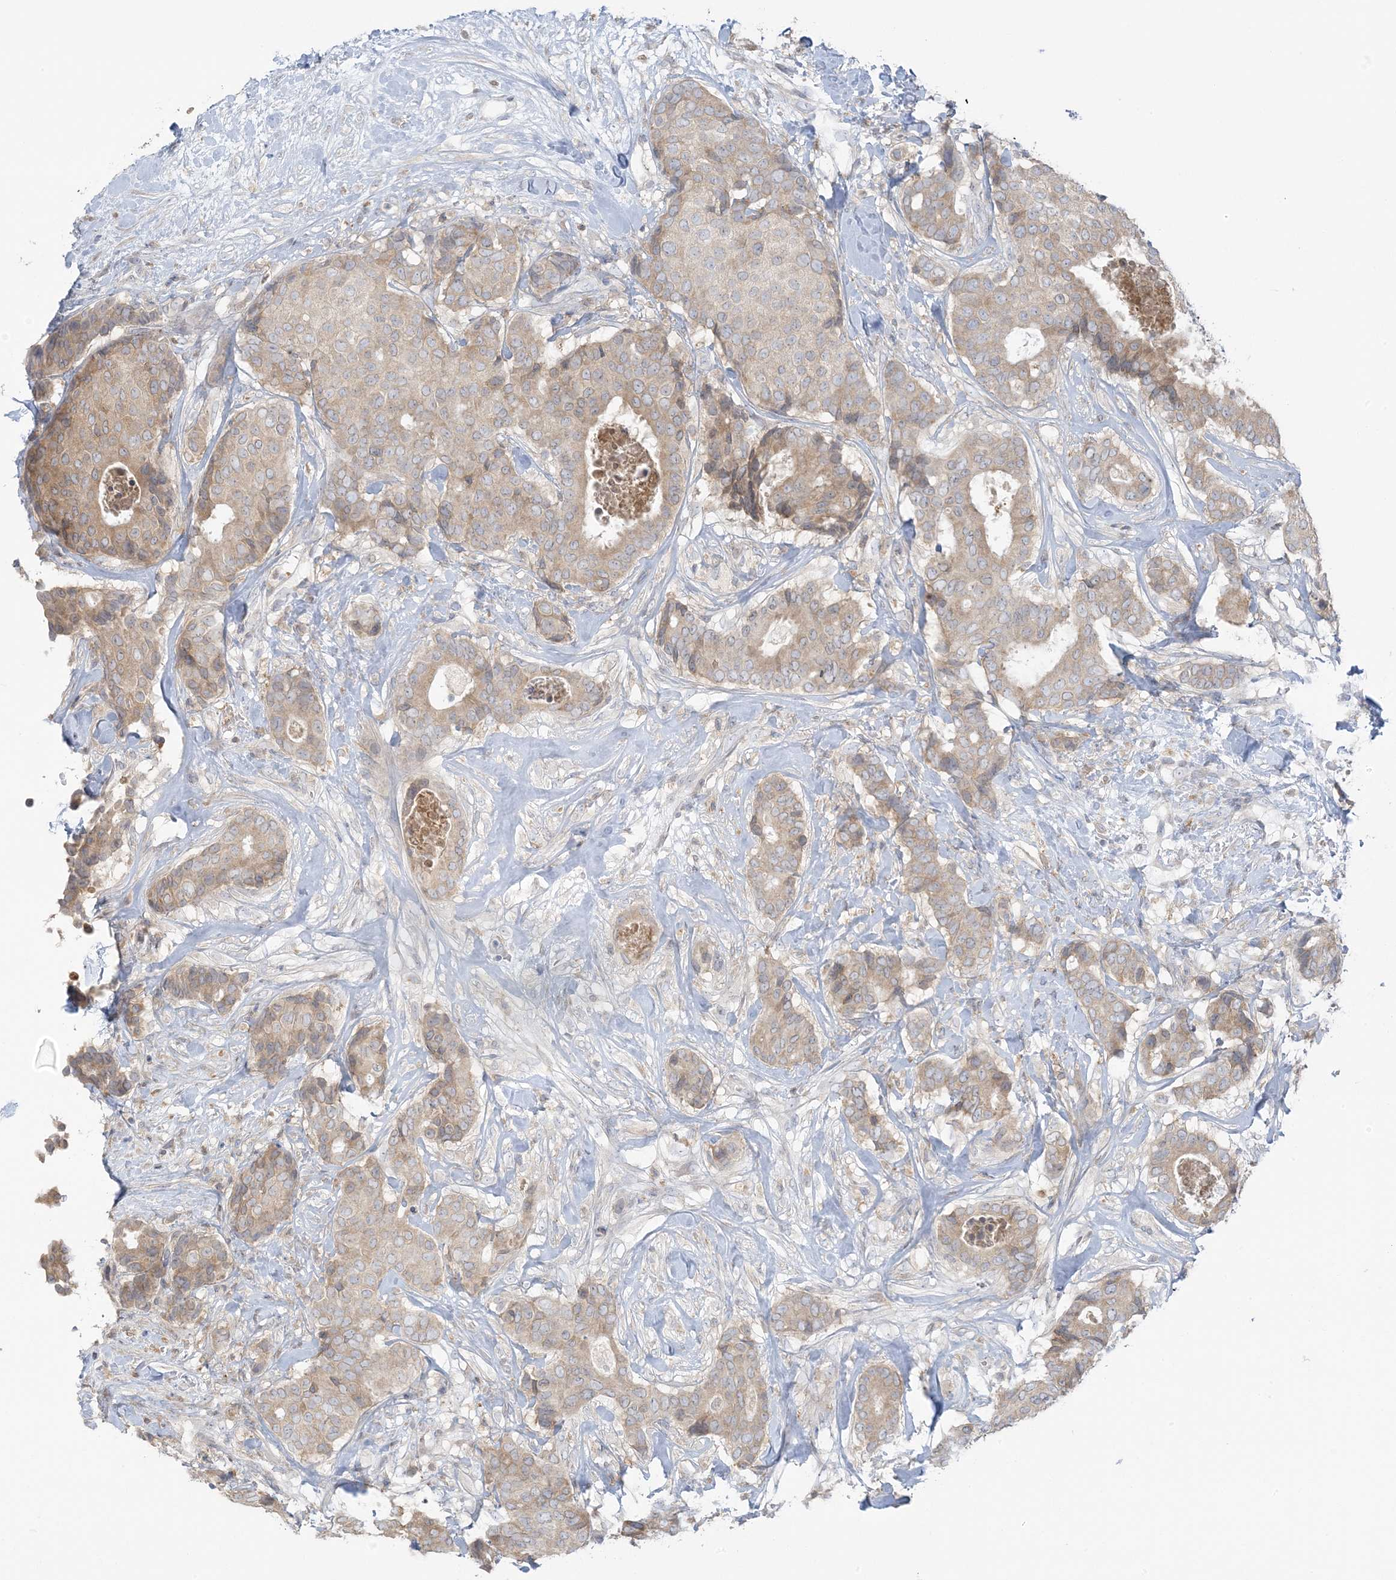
{"staining": {"intensity": "weak", "quantity": ">75%", "location": "cytoplasmic/membranous"}, "tissue": "breast cancer", "cell_type": "Tumor cells", "image_type": "cancer", "snomed": [{"axis": "morphology", "description": "Duct carcinoma"}, {"axis": "topography", "description": "Breast"}], "caption": "A high-resolution photomicrograph shows immunohistochemistry (IHC) staining of breast intraductal carcinoma, which reveals weak cytoplasmic/membranous staining in about >75% of tumor cells.", "gene": "EEFSEC", "patient": {"sex": "female", "age": 75}}